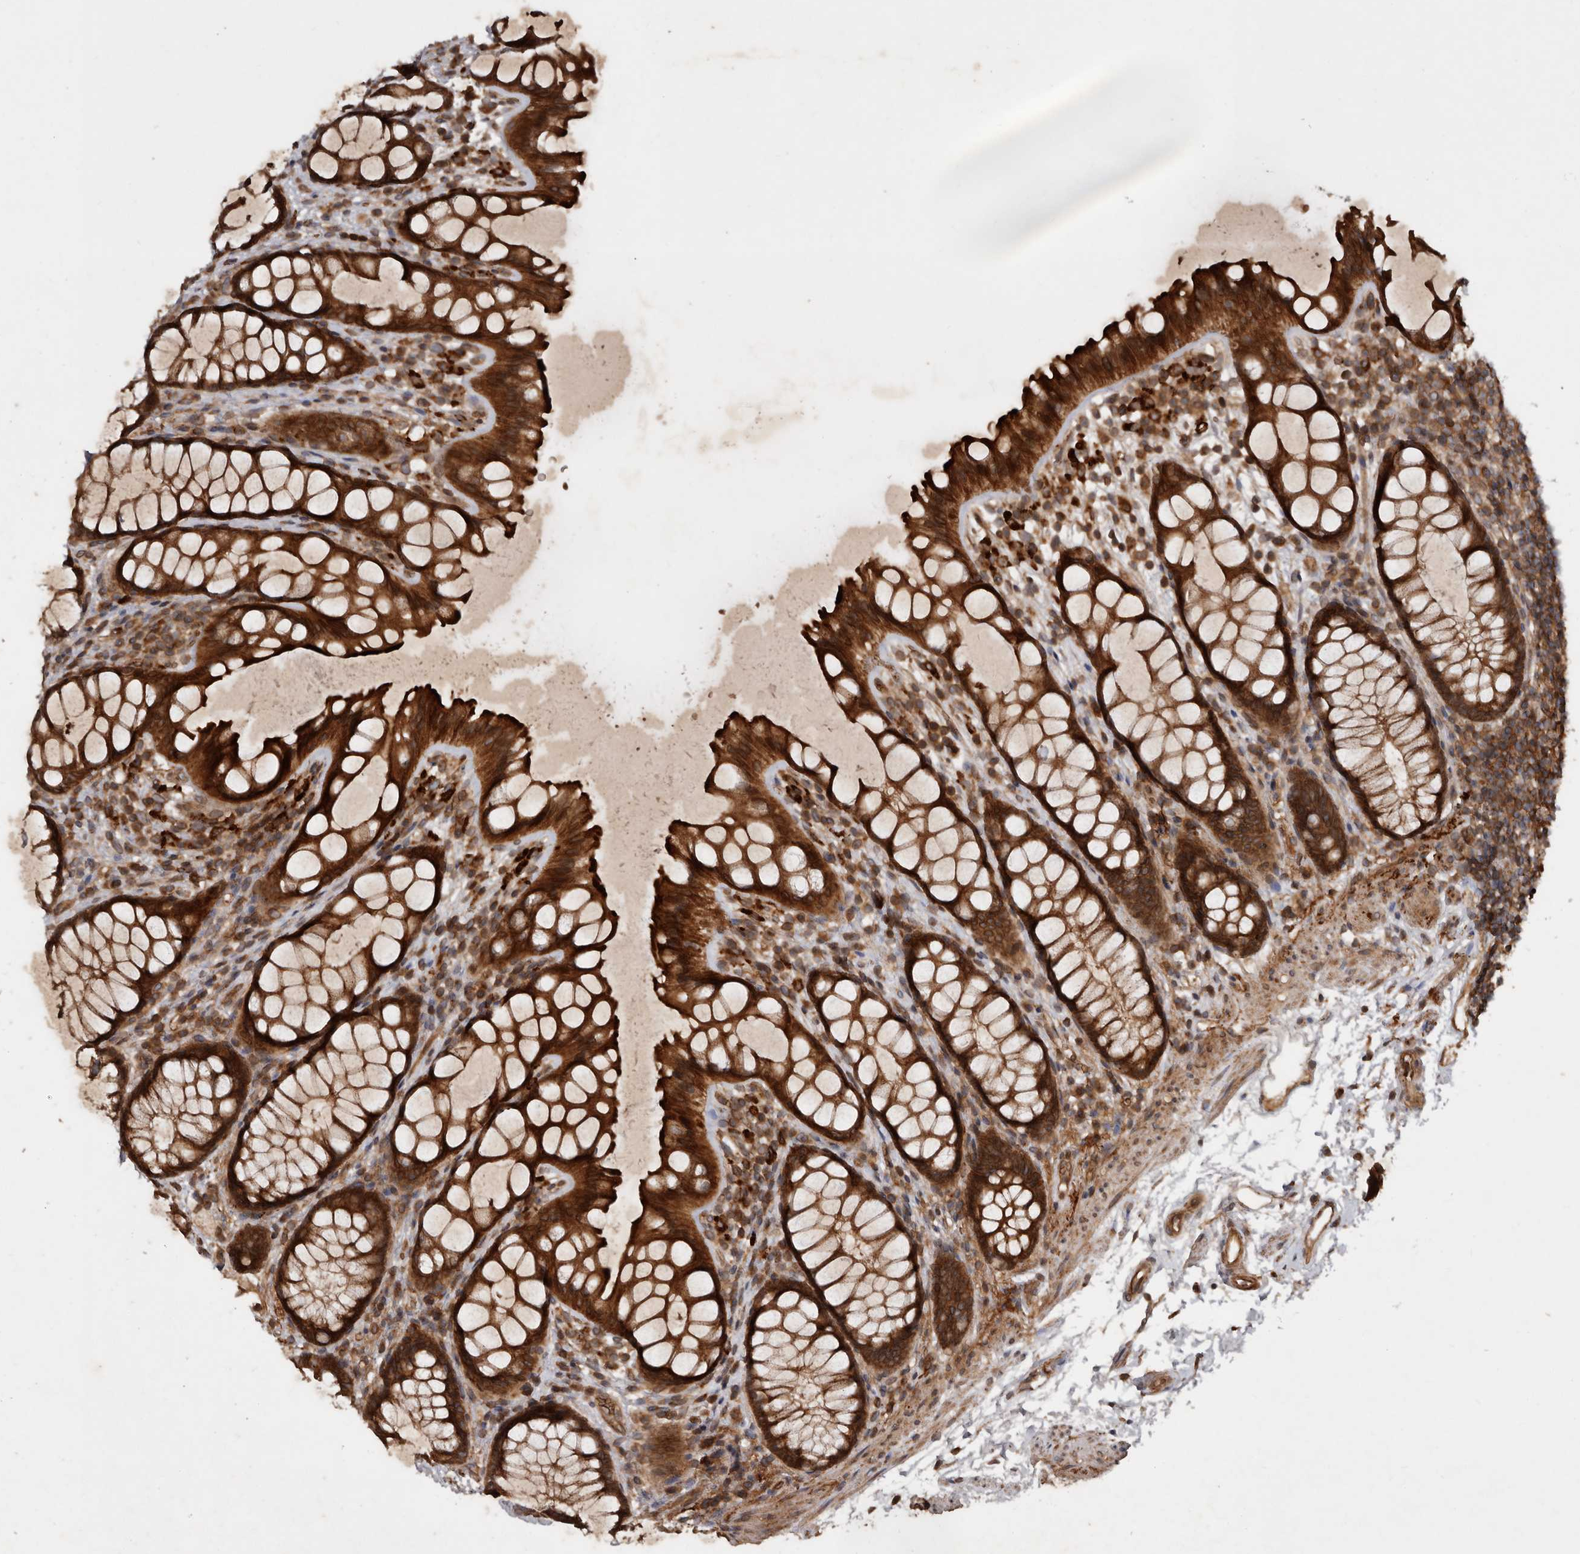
{"staining": {"intensity": "strong", "quantity": ">75%", "location": "cytoplasmic/membranous"}, "tissue": "rectum", "cell_type": "Glandular cells", "image_type": "normal", "snomed": [{"axis": "morphology", "description": "Normal tissue, NOS"}, {"axis": "topography", "description": "Rectum"}], "caption": "High-magnification brightfield microscopy of benign rectum stained with DAB (3,3'-diaminobenzidine) (brown) and counterstained with hematoxylin (blue). glandular cells exhibit strong cytoplasmic/membranous expression is appreciated in approximately>75% of cells.", "gene": "STK36", "patient": {"sex": "female", "age": 65}}